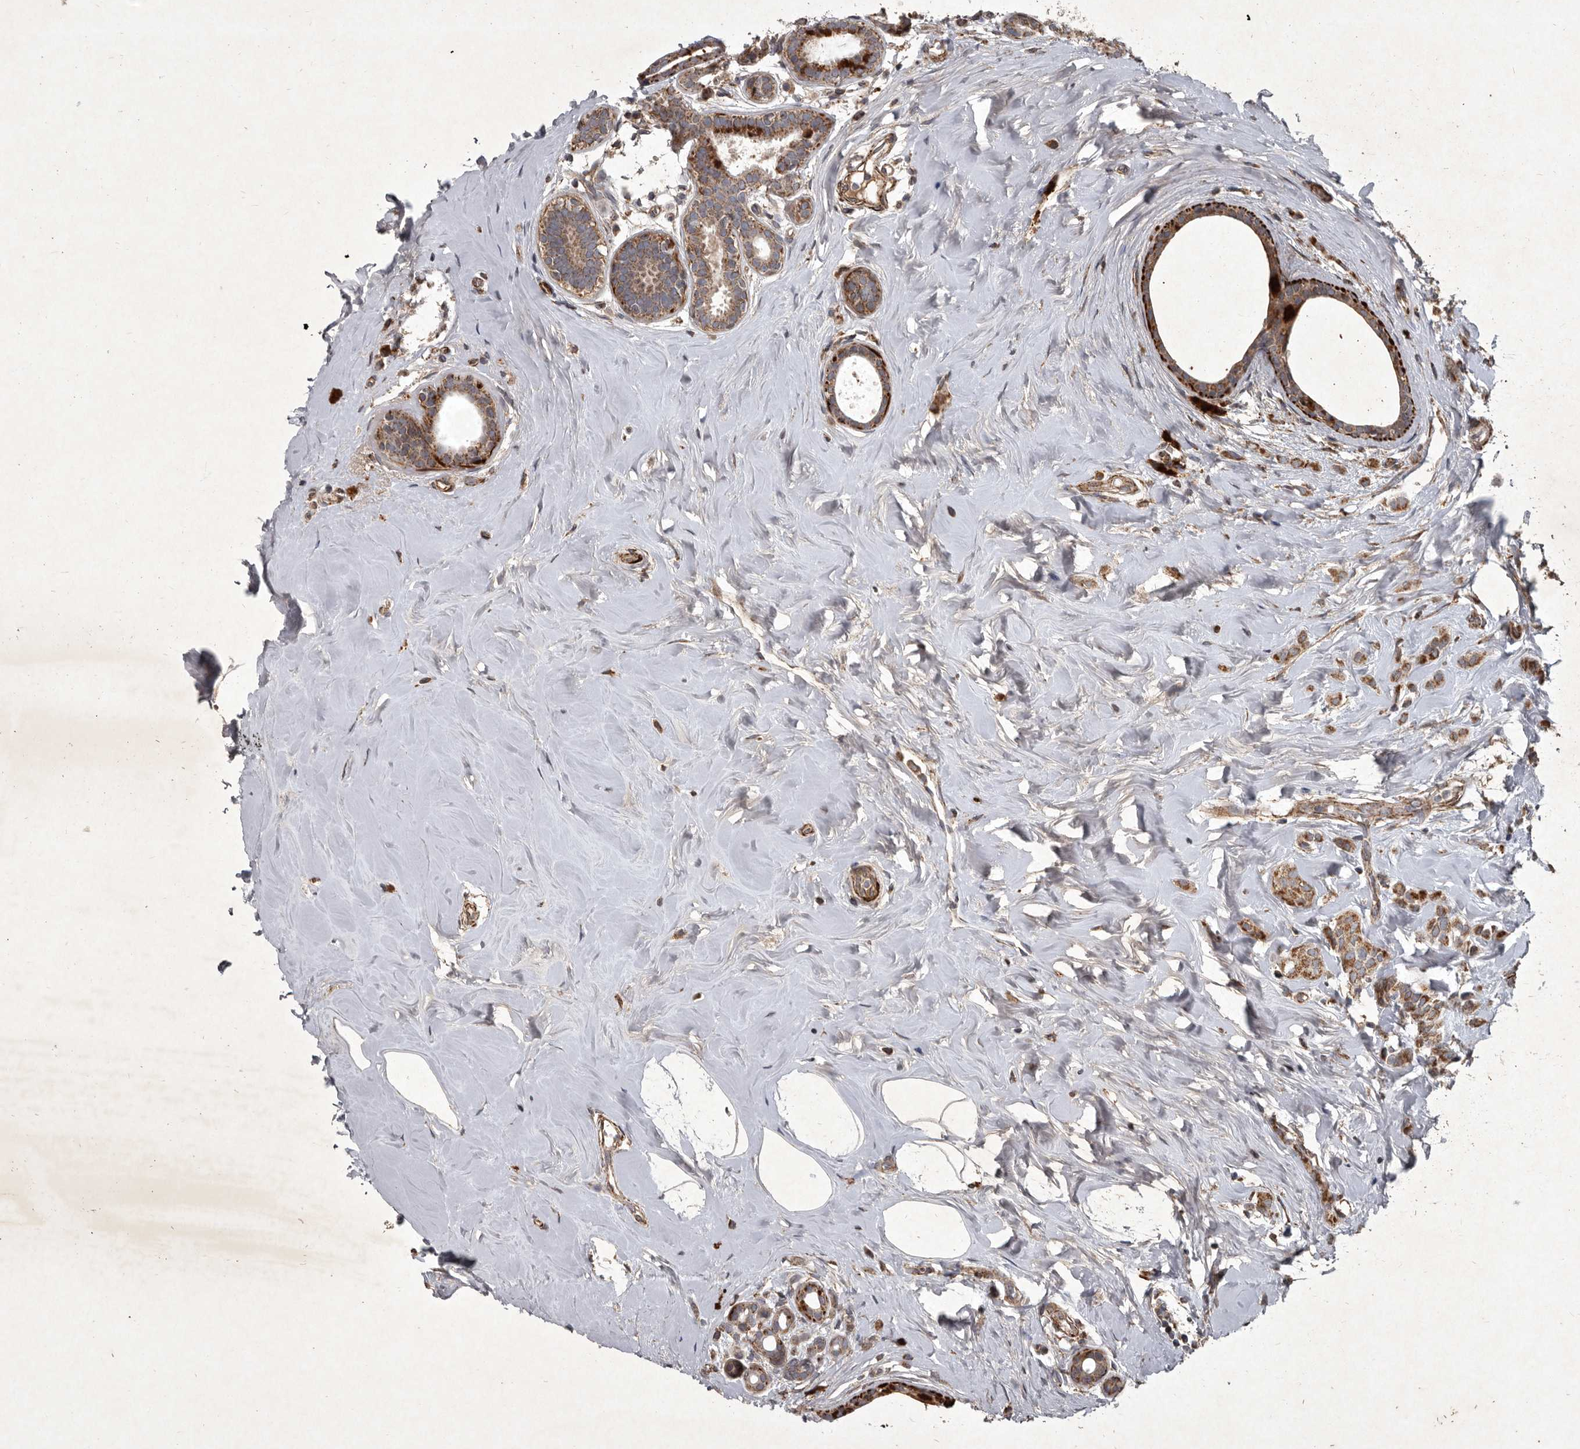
{"staining": {"intensity": "moderate", "quantity": ">75%", "location": "cytoplasmic/membranous"}, "tissue": "breast cancer", "cell_type": "Tumor cells", "image_type": "cancer", "snomed": [{"axis": "morphology", "description": "Lobular carcinoma"}, {"axis": "topography", "description": "Breast"}], "caption": "An image of breast lobular carcinoma stained for a protein displays moderate cytoplasmic/membranous brown staining in tumor cells.", "gene": "MRPS15", "patient": {"sex": "female", "age": 47}}